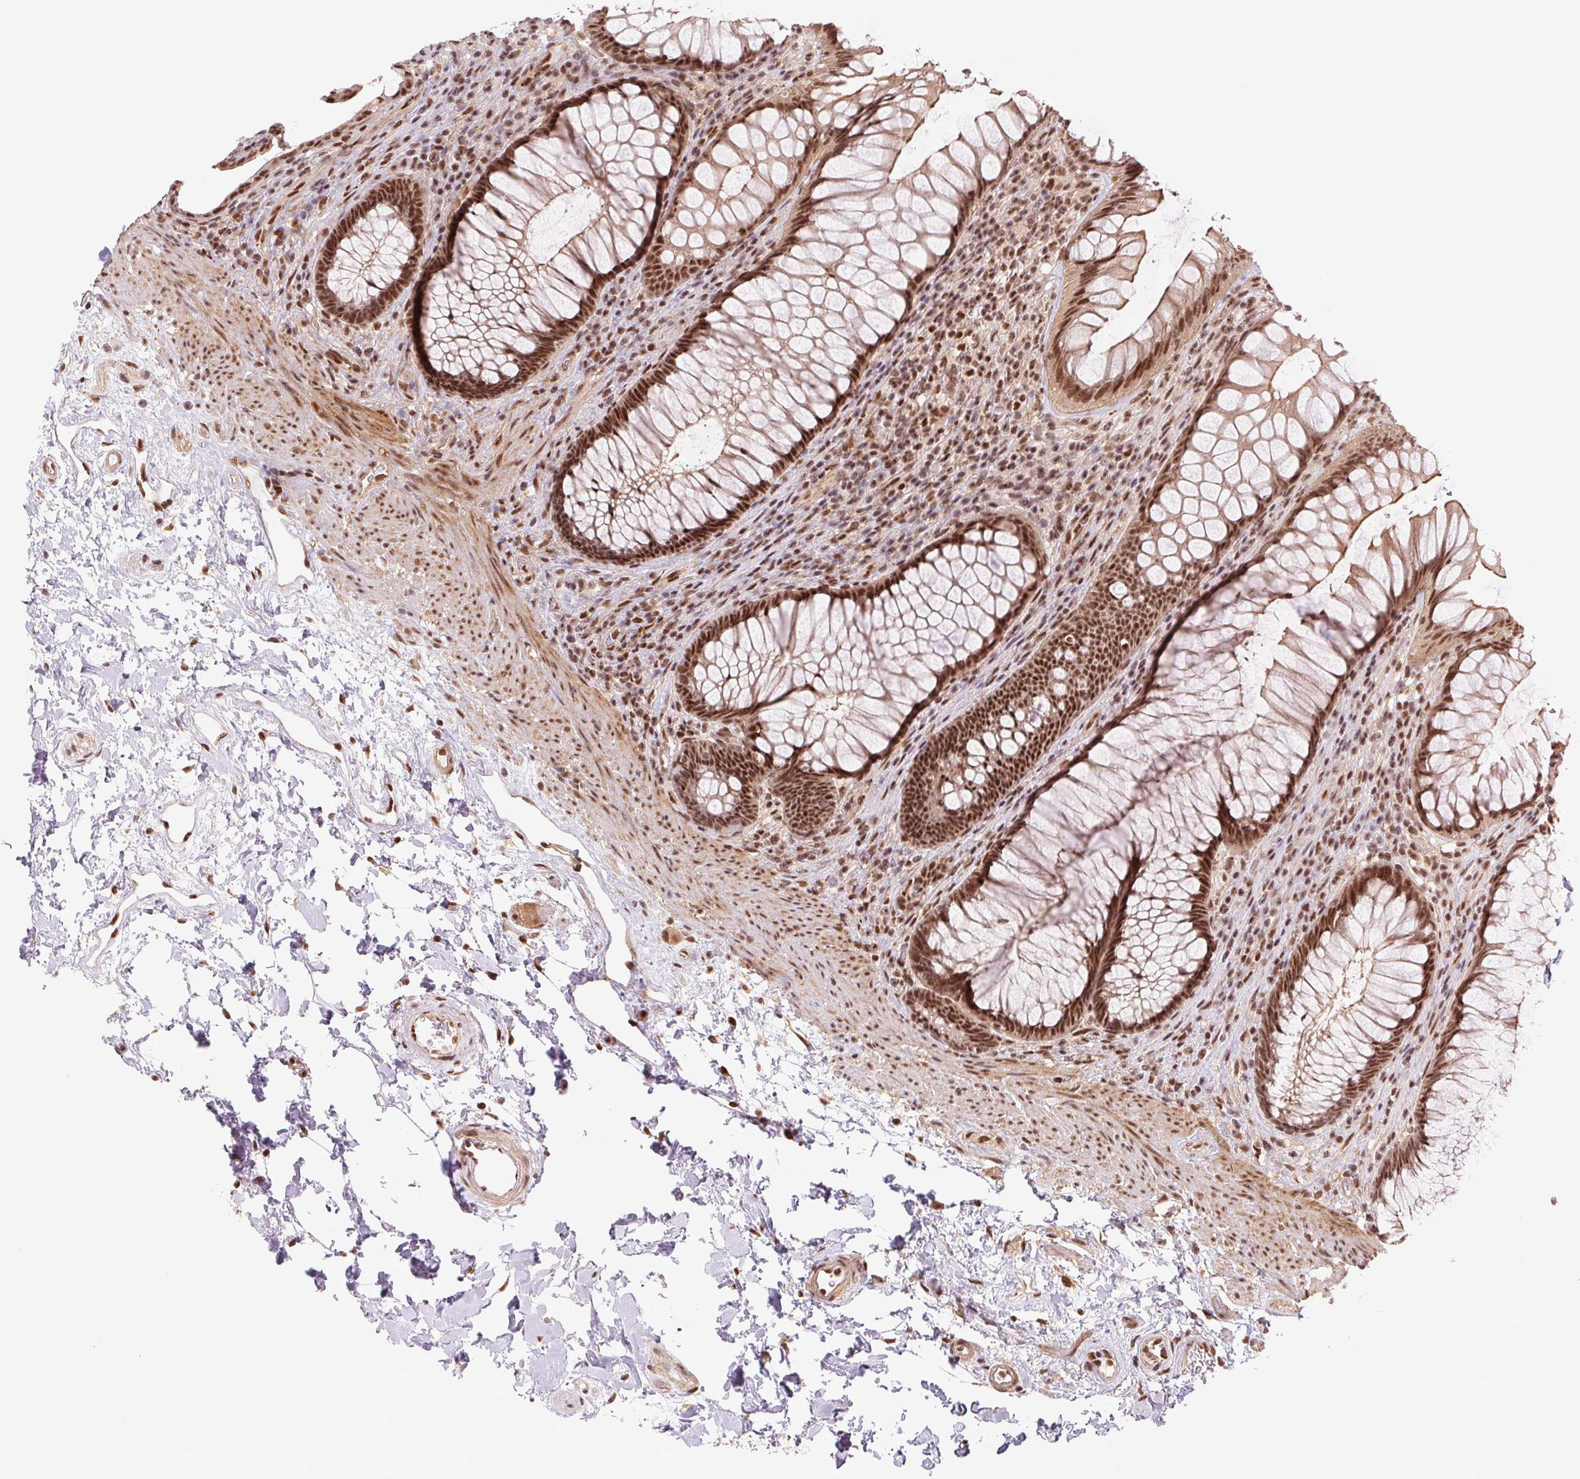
{"staining": {"intensity": "moderate", "quantity": ">75%", "location": "cytoplasmic/membranous,nuclear"}, "tissue": "rectum", "cell_type": "Glandular cells", "image_type": "normal", "snomed": [{"axis": "morphology", "description": "Normal tissue, NOS"}, {"axis": "topography", "description": "Smooth muscle"}, {"axis": "topography", "description": "Rectum"}], "caption": "Normal rectum demonstrates moderate cytoplasmic/membranous,nuclear expression in approximately >75% of glandular cells, visualized by immunohistochemistry. Ihc stains the protein of interest in brown and the nuclei are stained blue.", "gene": "CWC25", "patient": {"sex": "male", "age": 53}}